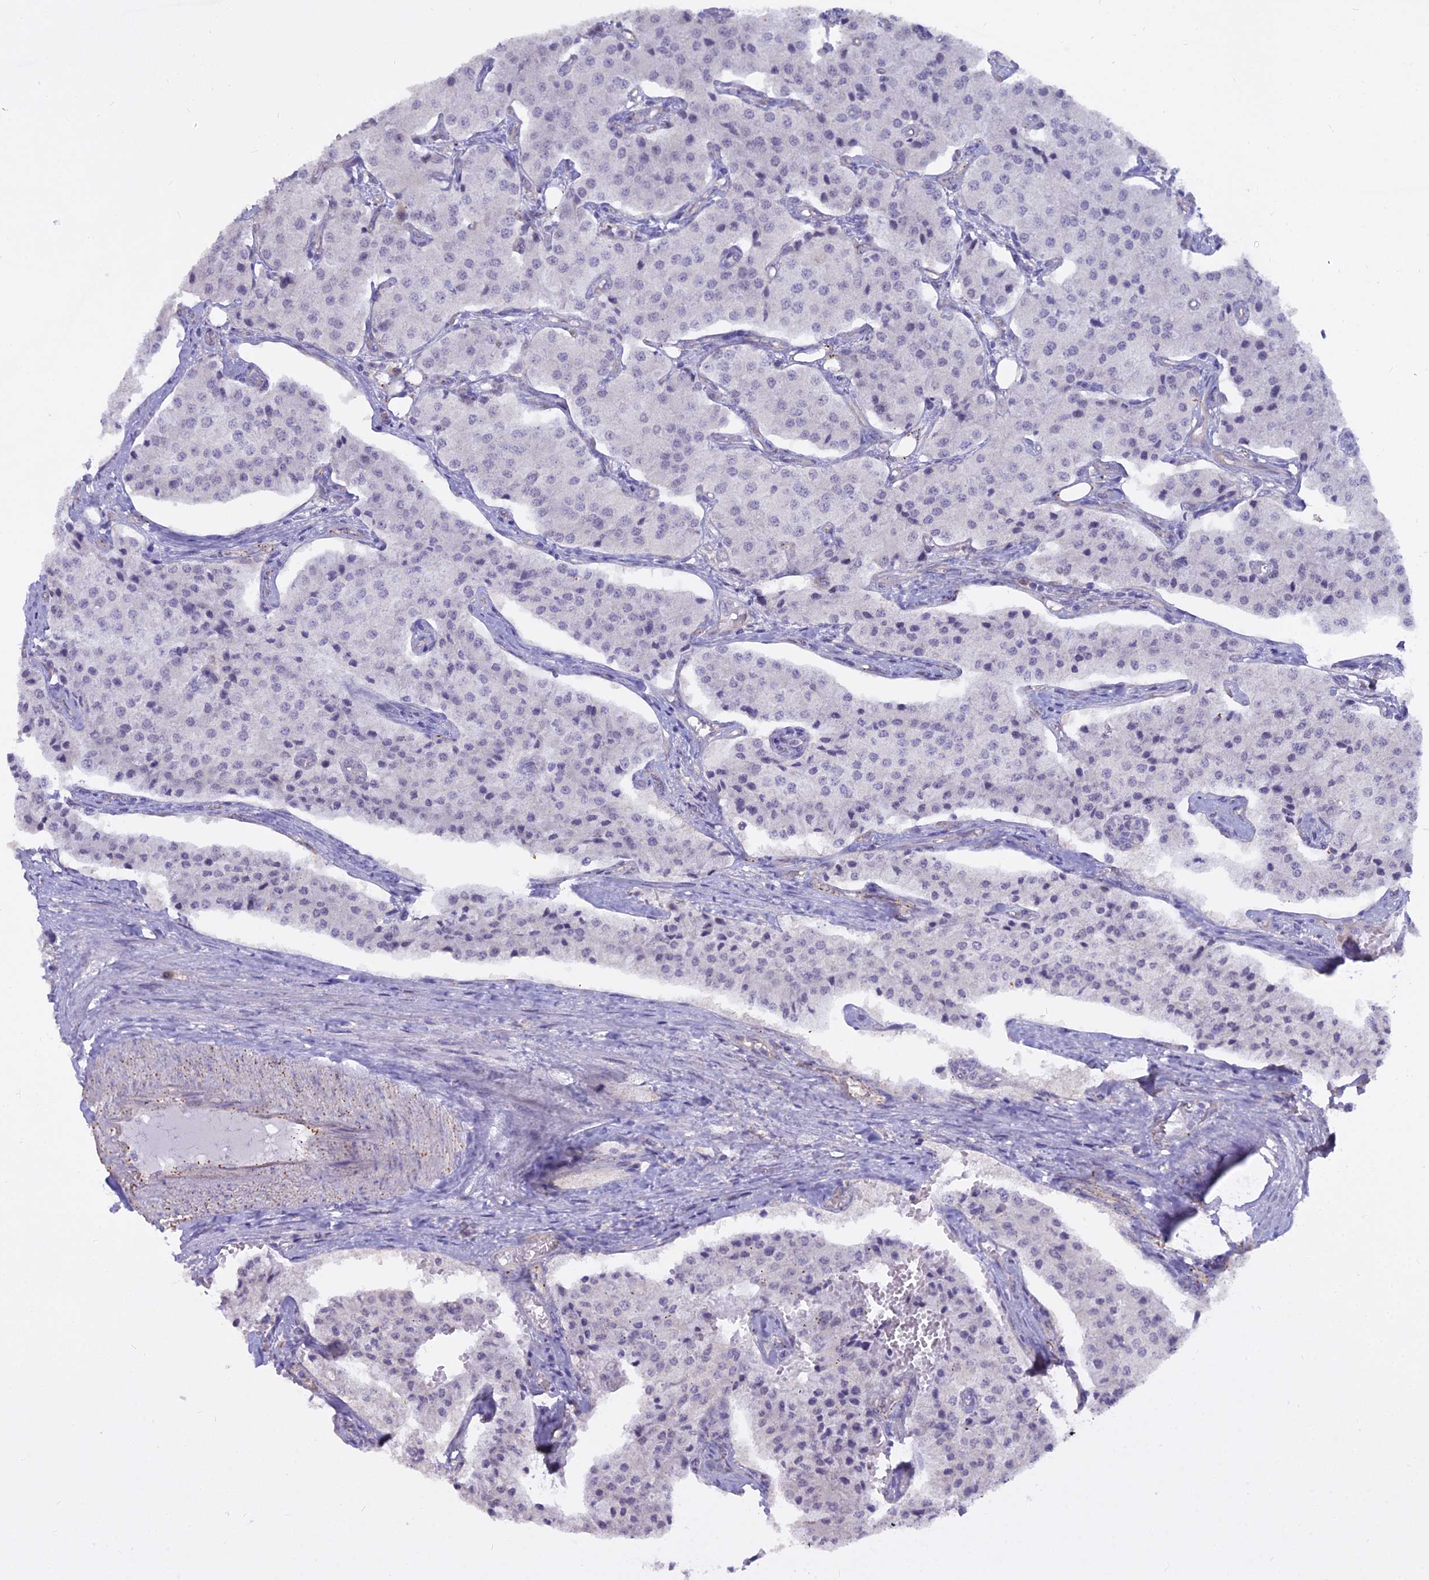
{"staining": {"intensity": "negative", "quantity": "none", "location": "none"}, "tissue": "carcinoid", "cell_type": "Tumor cells", "image_type": "cancer", "snomed": [{"axis": "morphology", "description": "Carcinoid, malignant, NOS"}, {"axis": "topography", "description": "Colon"}], "caption": "Tumor cells show no significant protein positivity in carcinoid. Brightfield microscopy of immunohistochemistry stained with DAB (brown) and hematoxylin (blue), captured at high magnification.", "gene": "BLNK", "patient": {"sex": "female", "age": 52}}